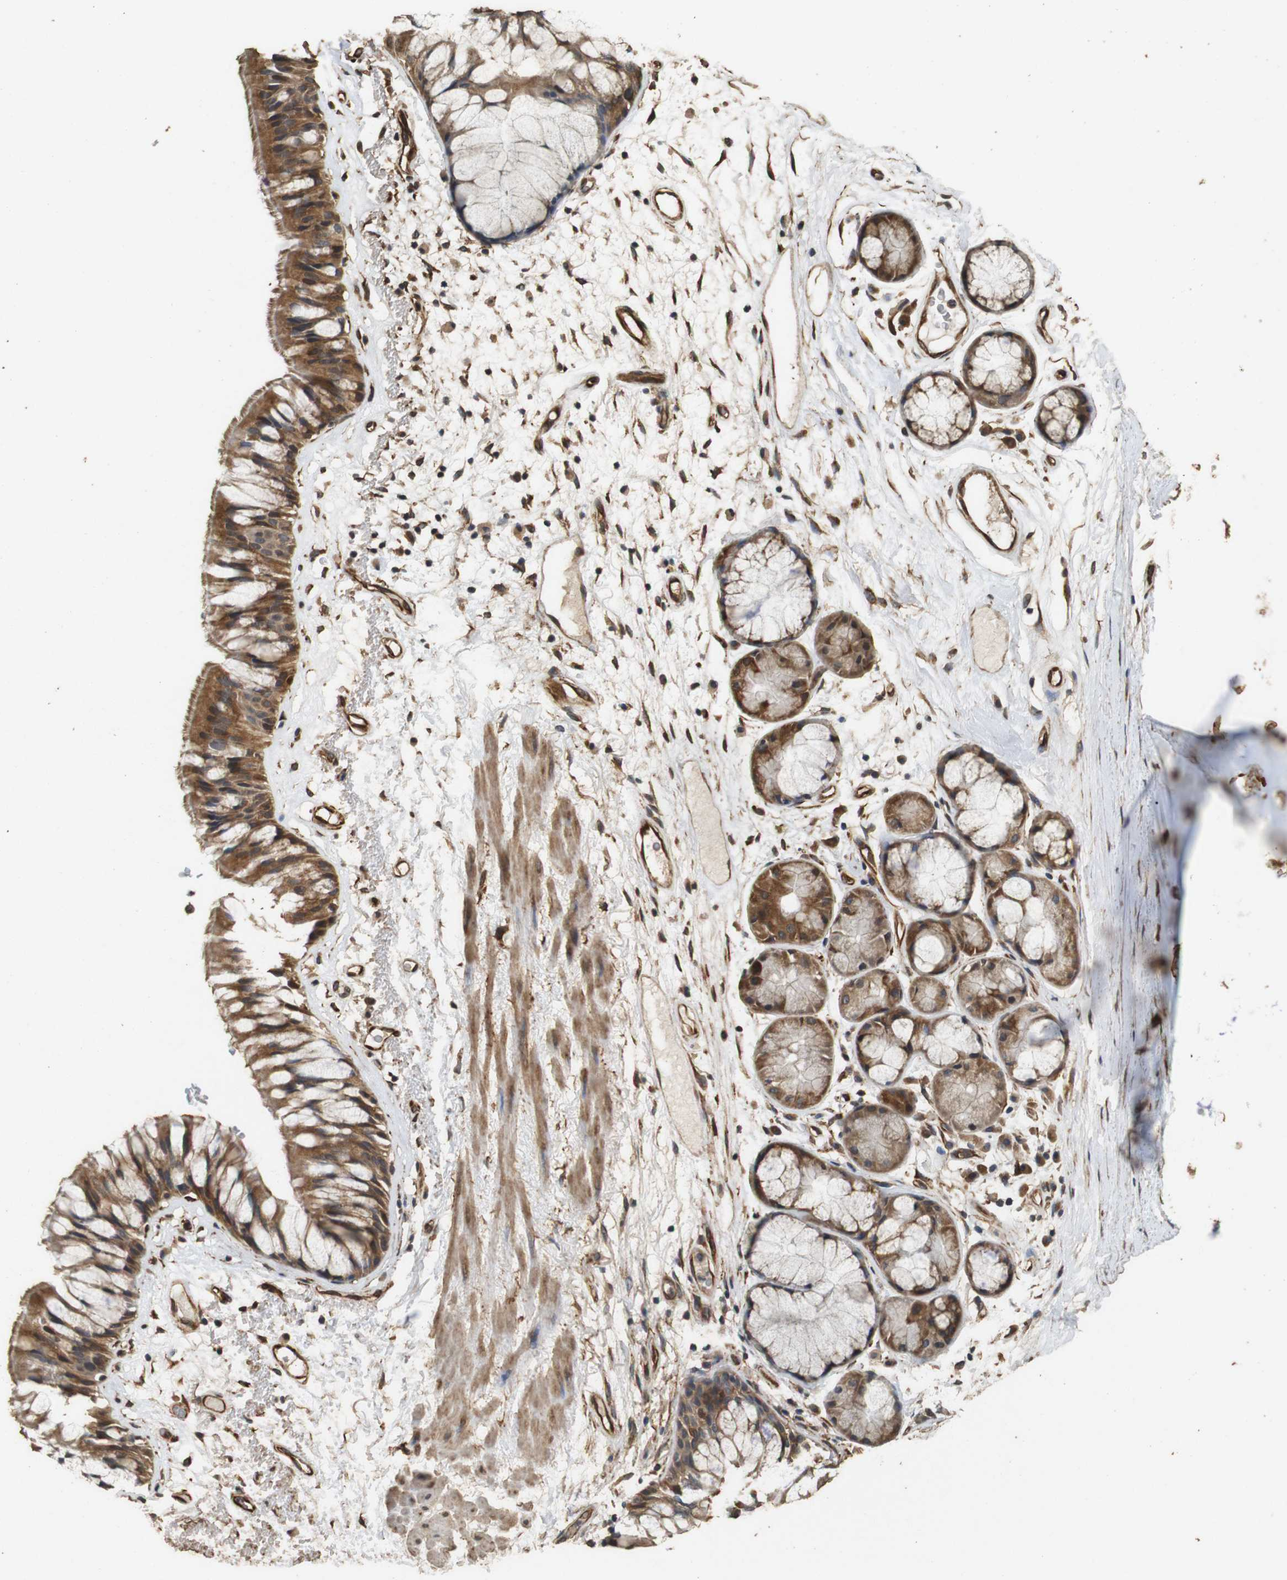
{"staining": {"intensity": "moderate", "quantity": ">75%", "location": "cytoplasmic/membranous"}, "tissue": "bronchus", "cell_type": "Respiratory epithelial cells", "image_type": "normal", "snomed": [{"axis": "morphology", "description": "Normal tissue, NOS"}, {"axis": "topography", "description": "Bronchus"}], "caption": "The photomicrograph displays a brown stain indicating the presence of a protein in the cytoplasmic/membranous of respiratory epithelial cells in bronchus. The staining is performed using DAB (3,3'-diaminobenzidine) brown chromogen to label protein expression. The nuclei are counter-stained blue using hematoxylin.", "gene": "CNPY4", "patient": {"sex": "male", "age": 66}}